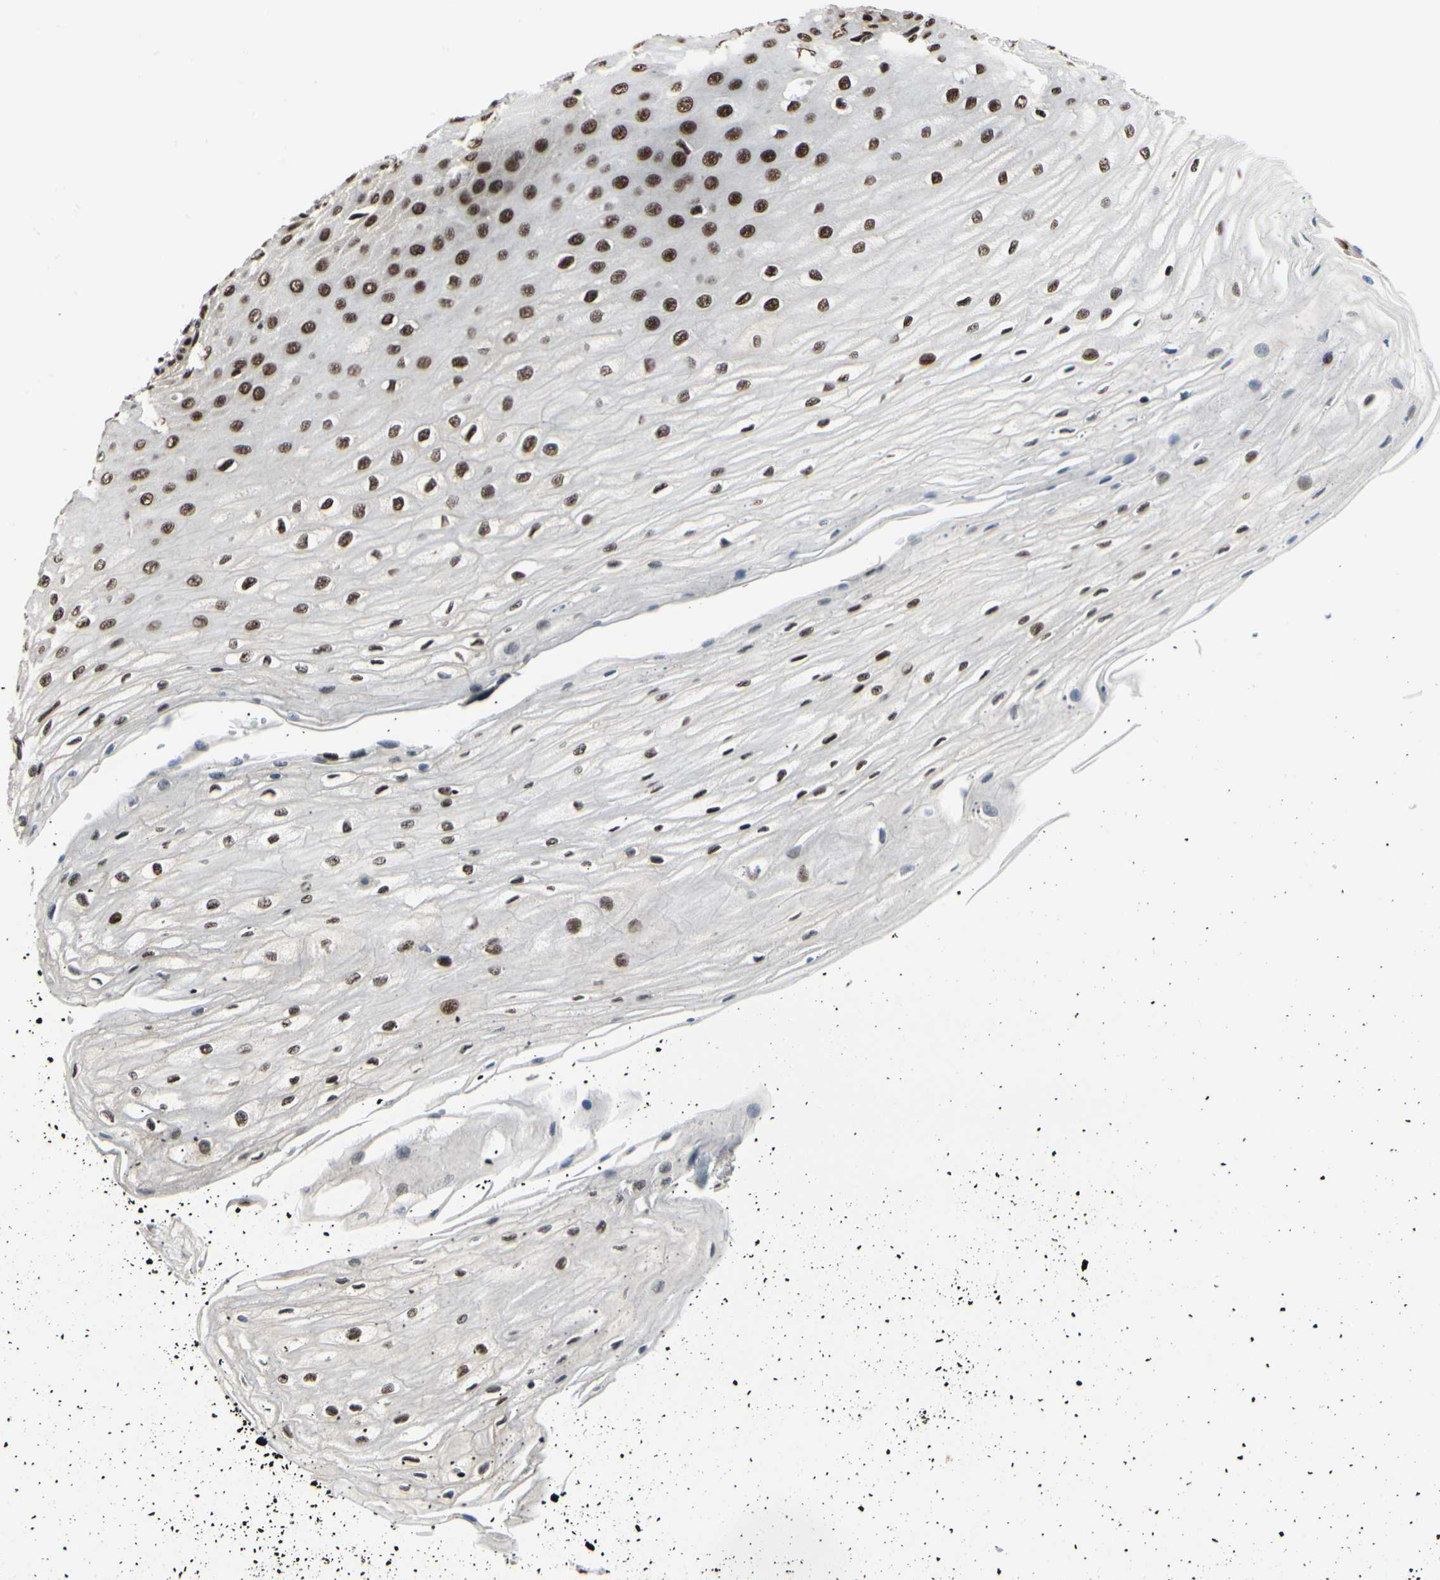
{"staining": {"intensity": "strong", "quantity": ">75%", "location": "nuclear"}, "tissue": "esophagus", "cell_type": "Squamous epithelial cells", "image_type": "normal", "snomed": [{"axis": "morphology", "description": "Normal tissue, NOS"}, {"axis": "morphology", "description": "Squamous cell carcinoma, NOS"}, {"axis": "topography", "description": "Esophagus"}], "caption": "Esophagus stained with DAB (3,3'-diaminobenzidine) immunohistochemistry reveals high levels of strong nuclear staining in about >75% of squamous epithelial cells. (brown staining indicates protein expression, while blue staining denotes nuclei).", "gene": "SRSF11", "patient": {"sex": "male", "age": 65}}